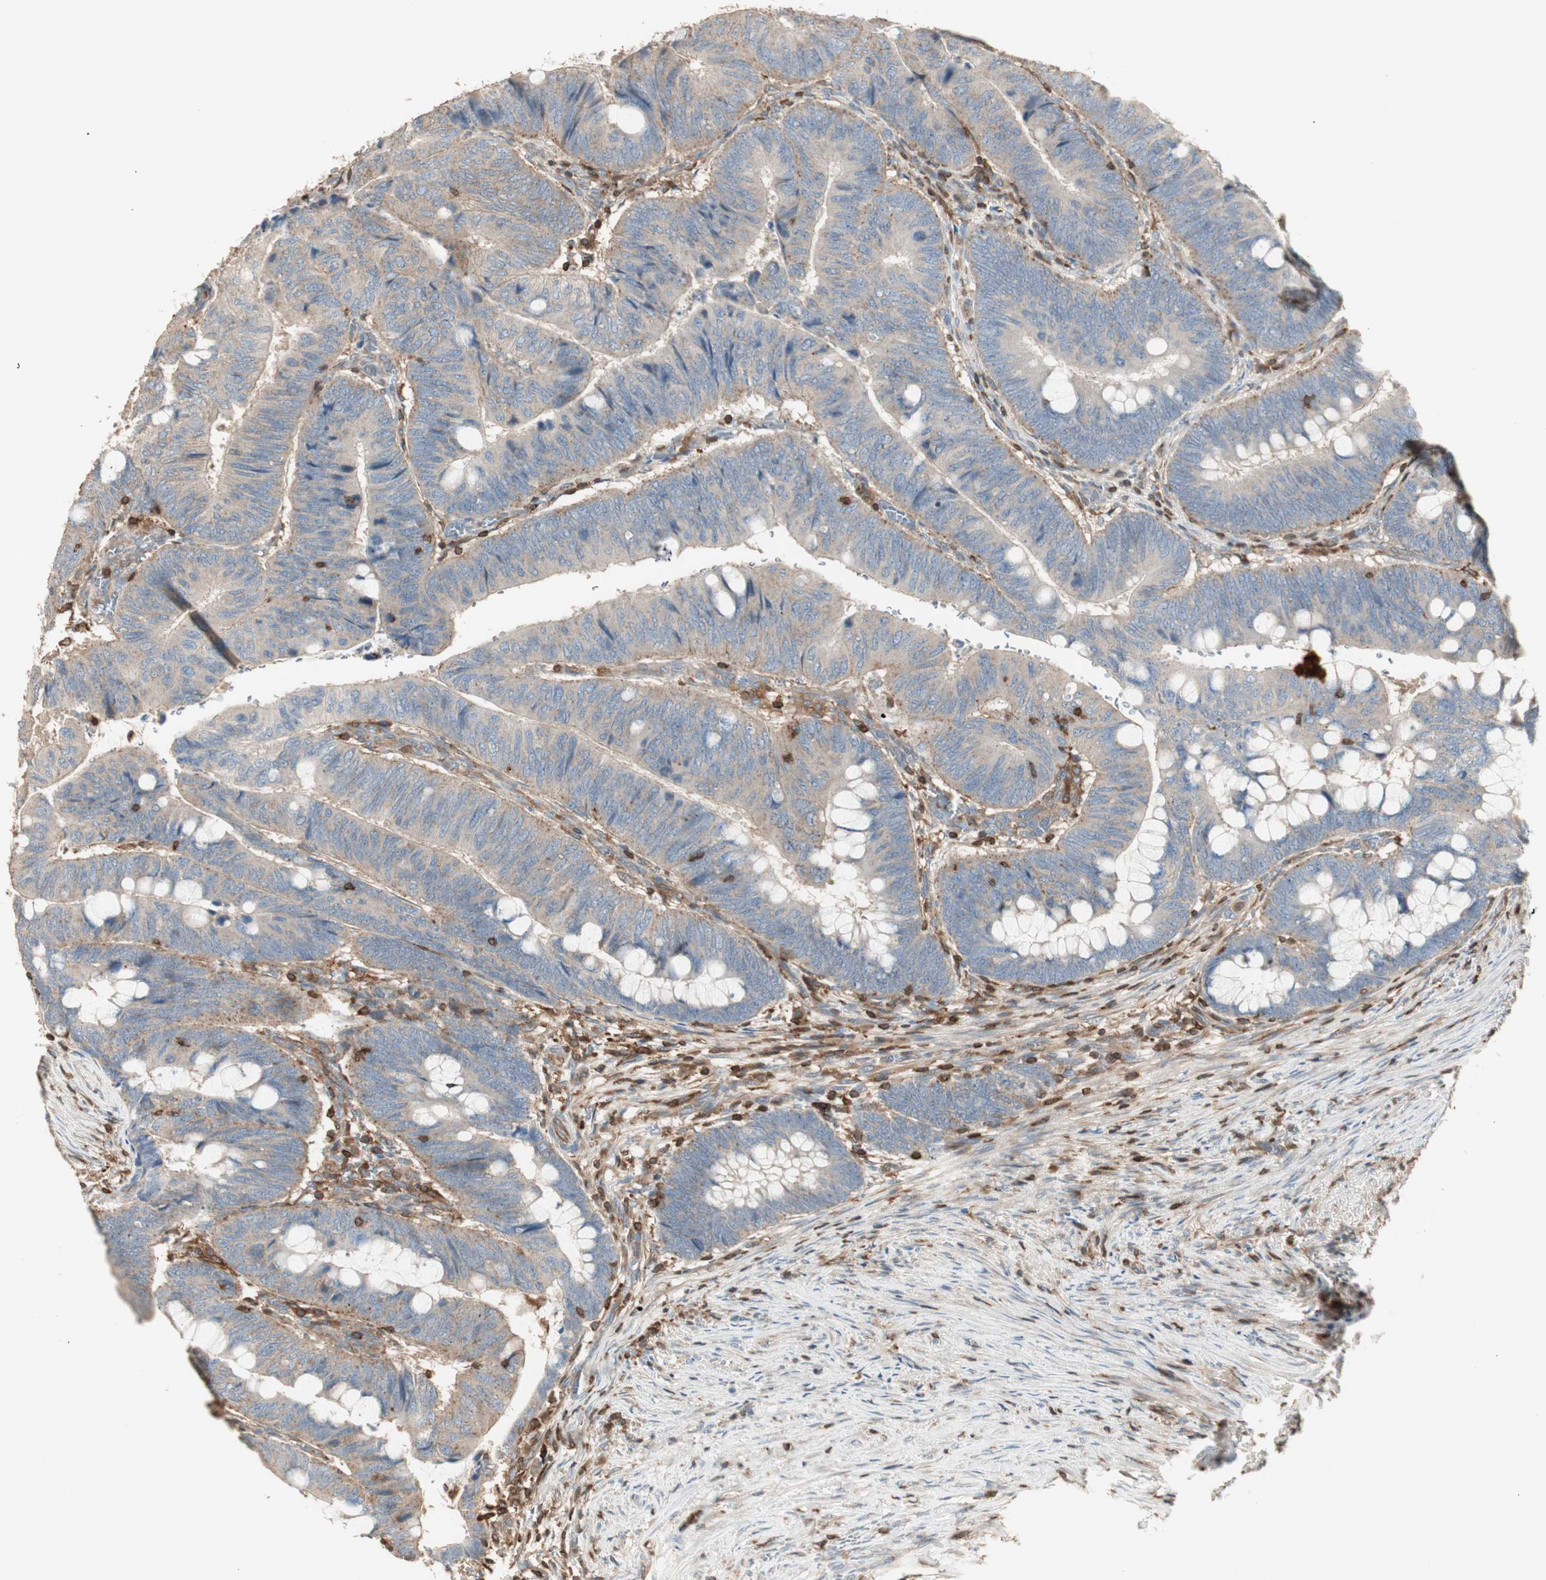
{"staining": {"intensity": "weak", "quantity": ">75%", "location": "cytoplasmic/membranous"}, "tissue": "colorectal cancer", "cell_type": "Tumor cells", "image_type": "cancer", "snomed": [{"axis": "morphology", "description": "Normal tissue, NOS"}, {"axis": "morphology", "description": "Adenocarcinoma, NOS"}, {"axis": "topography", "description": "Rectum"}, {"axis": "topography", "description": "Peripheral nerve tissue"}], "caption": "A low amount of weak cytoplasmic/membranous expression is appreciated in about >75% of tumor cells in adenocarcinoma (colorectal) tissue. The staining was performed using DAB to visualize the protein expression in brown, while the nuclei were stained in blue with hematoxylin (Magnification: 20x).", "gene": "CRLF3", "patient": {"sex": "male", "age": 92}}